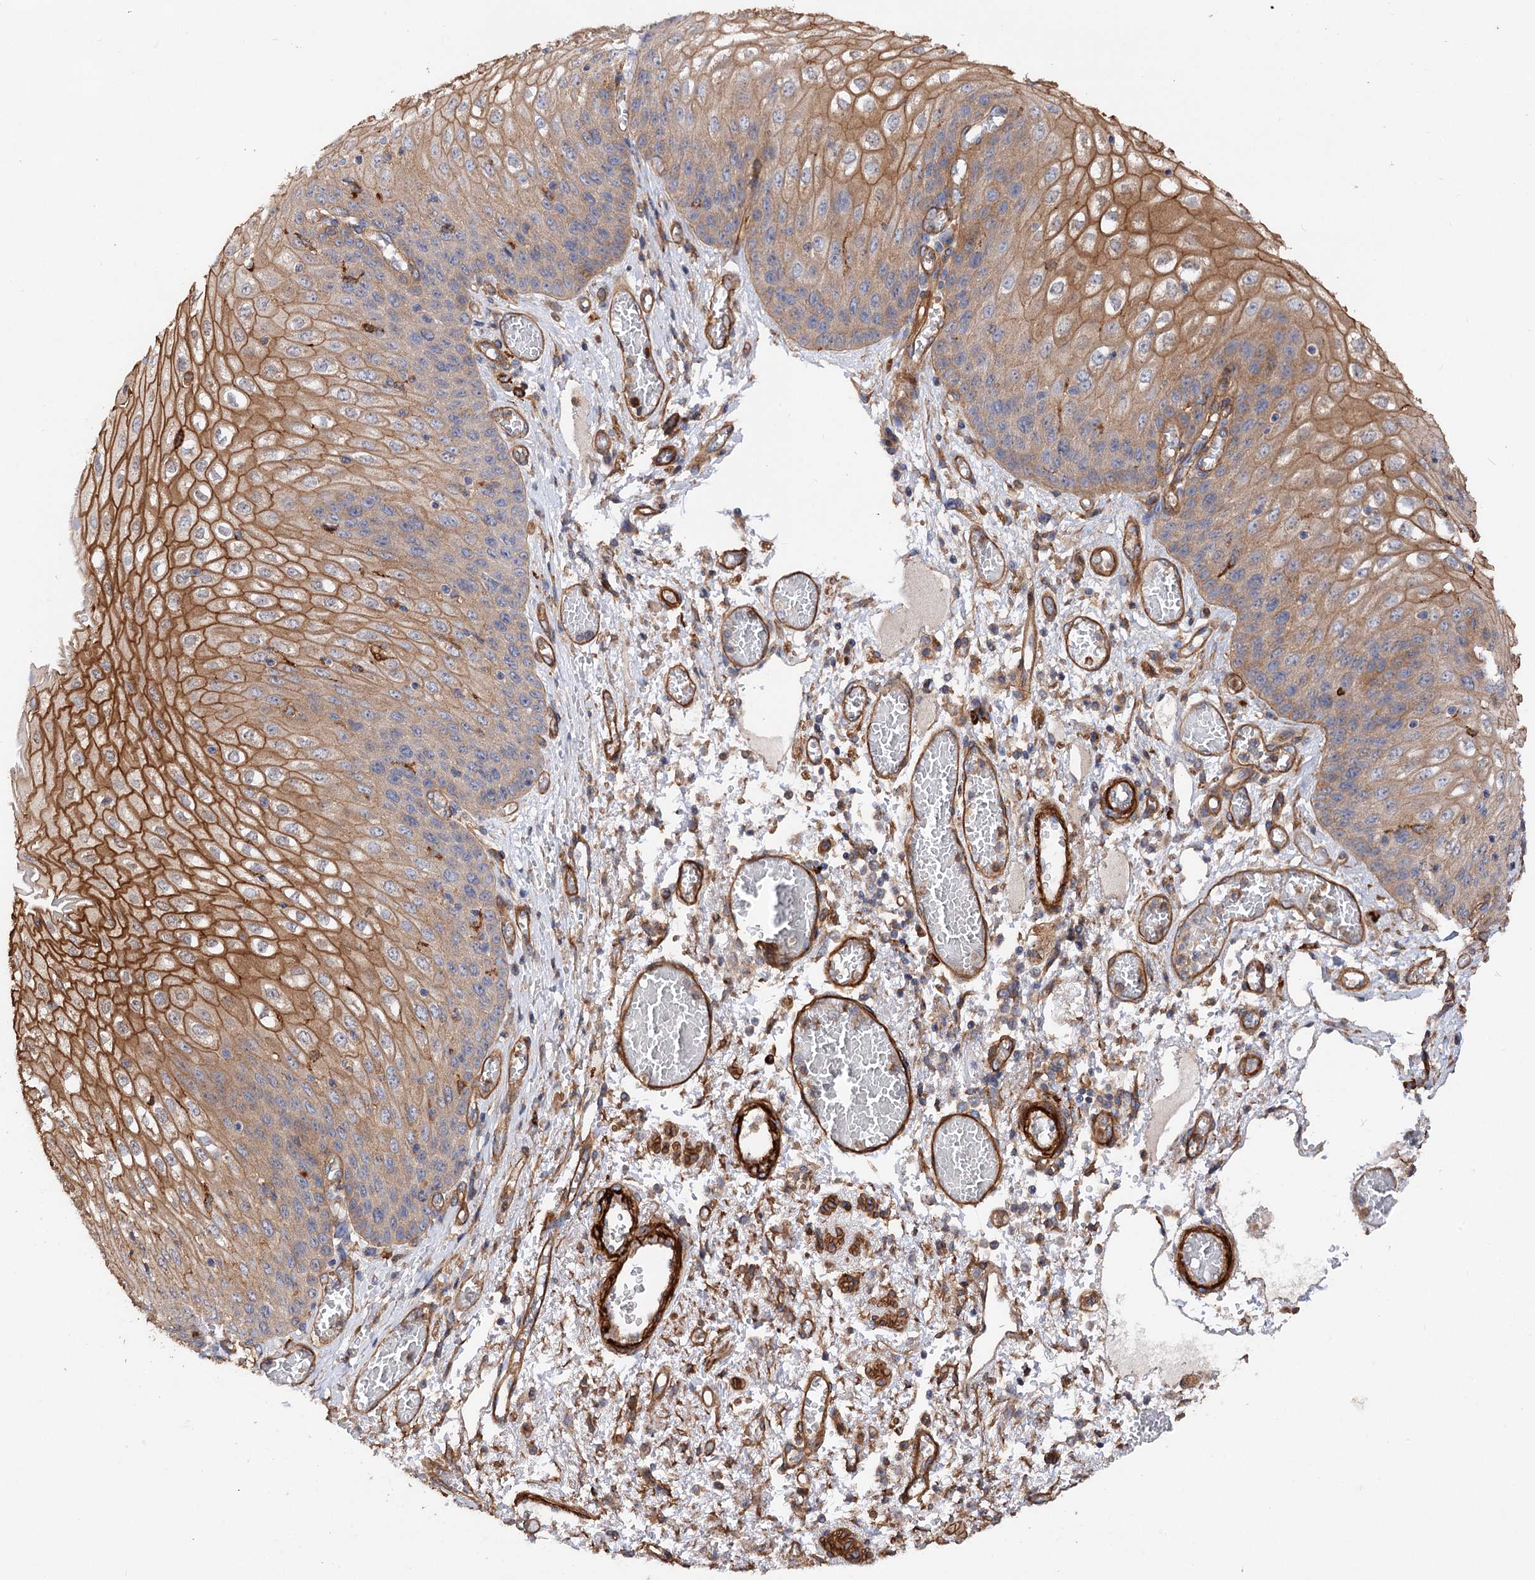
{"staining": {"intensity": "moderate", "quantity": ">75%", "location": "cytoplasmic/membranous"}, "tissue": "esophagus", "cell_type": "Squamous epithelial cells", "image_type": "normal", "snomed": [{"axis": "morphology", "description": "Normal tissue, NOS"}, {"axis": "topography", "description": "Esophagus"}], "caption": "Moderate cytoplasmic/membranous protein expression is appreciated in approximately >75% of squamous epithelial cells in esophagus. (DAB (3,3'-diaminobenzidine) IHC with brightfield microscopy, high magnification).", "gene": "CSAD", "patient": {"sex": "male", "age": 81}}